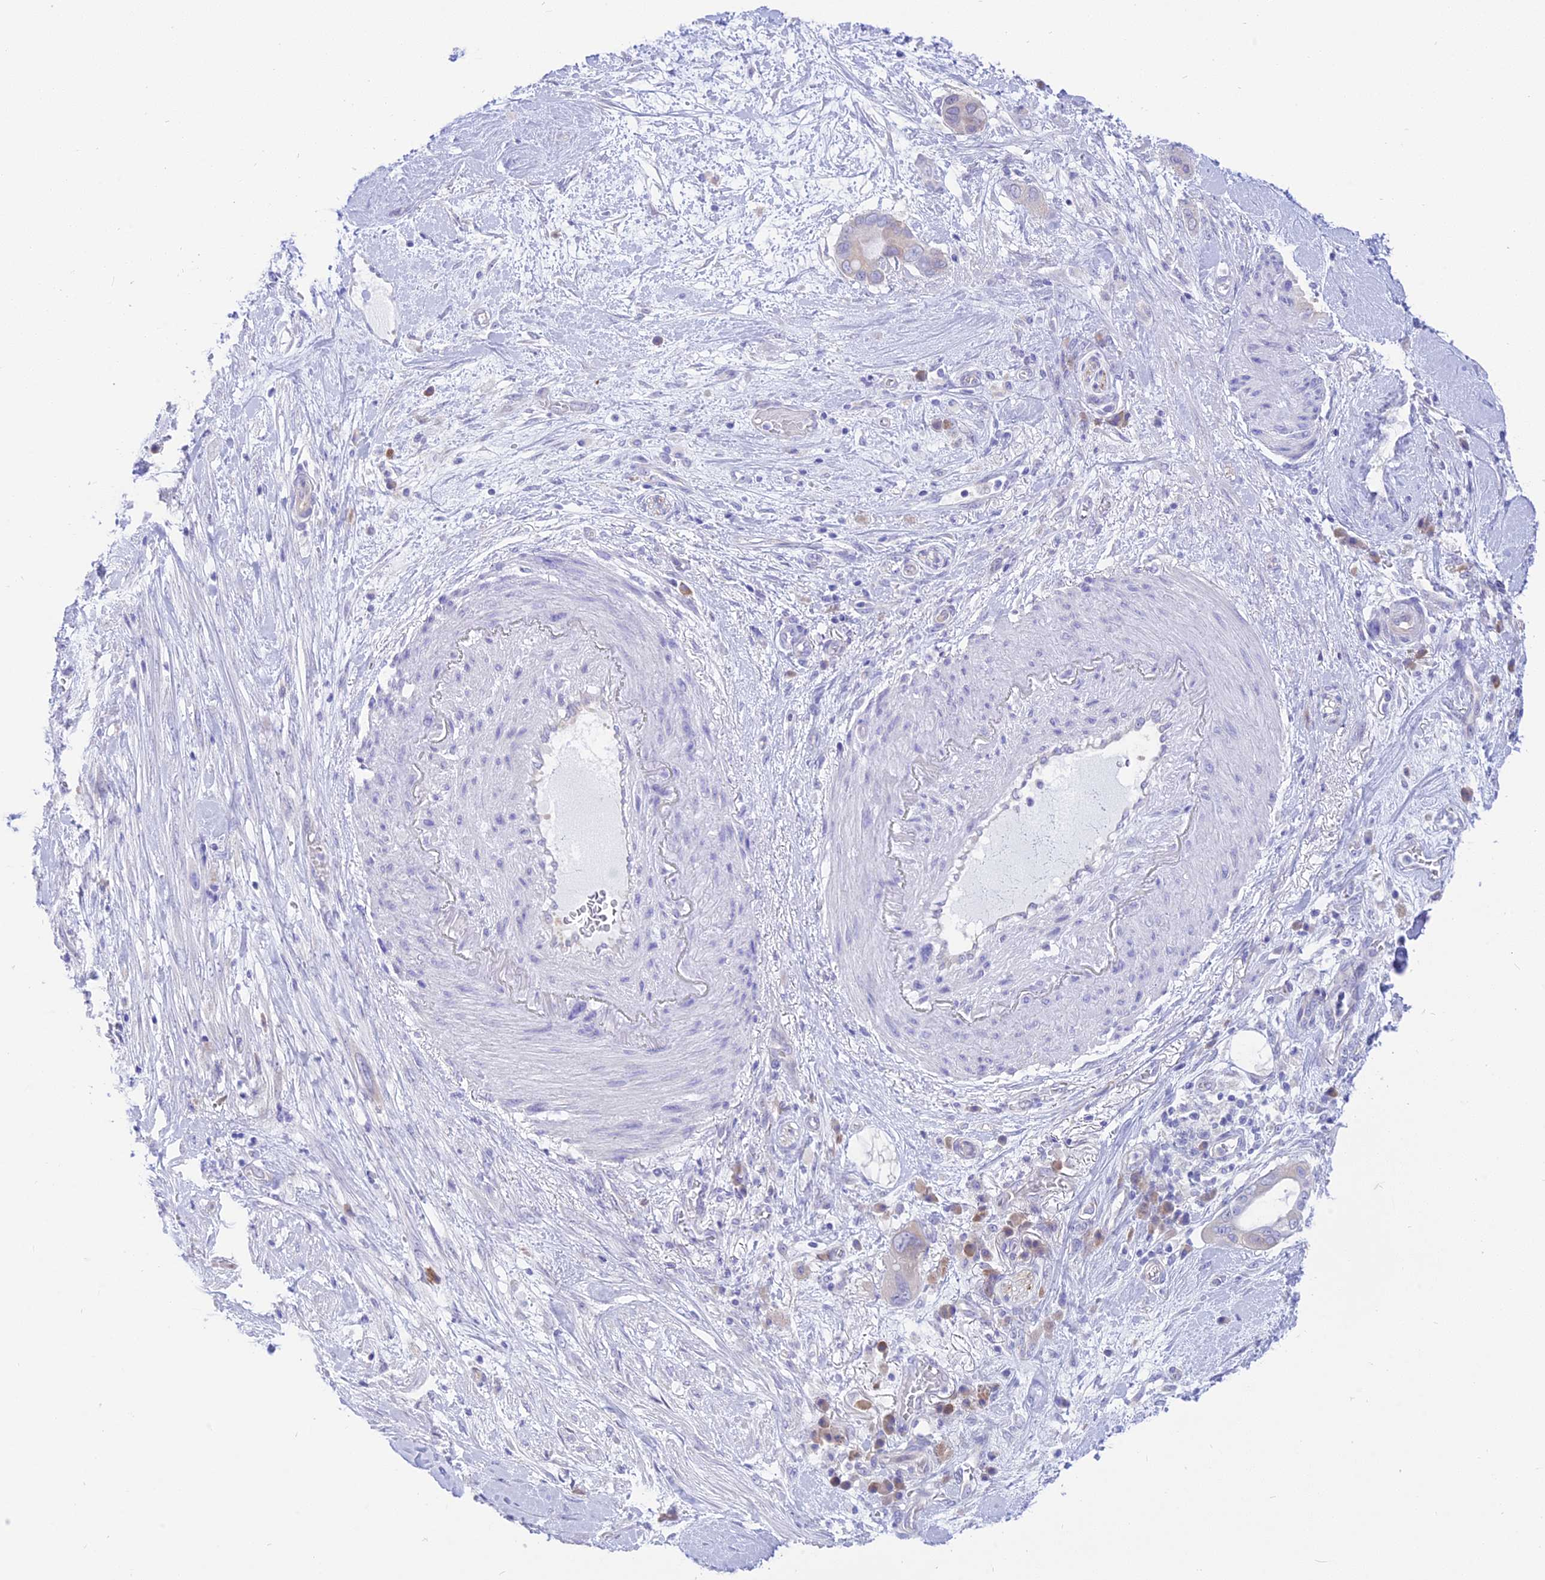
{"staining": {"intensity": "negative", "quantity": "none", "location": "none"}, "tissue": "pancreatic cancer", "cell_type": "Tumor cells", "image_type": "cancer", "snomed": [{"axis": "morphology", "description": "Adenocarcinoma, NOS"}, {"axis": "topography", "description": "Pancreas"}], "caption": "Pancreatic cancer stained for a protein using IHC displays no expression tumor cells.", "gene": "DCAF16", "patient": {"sex": "male", "age": 68}}